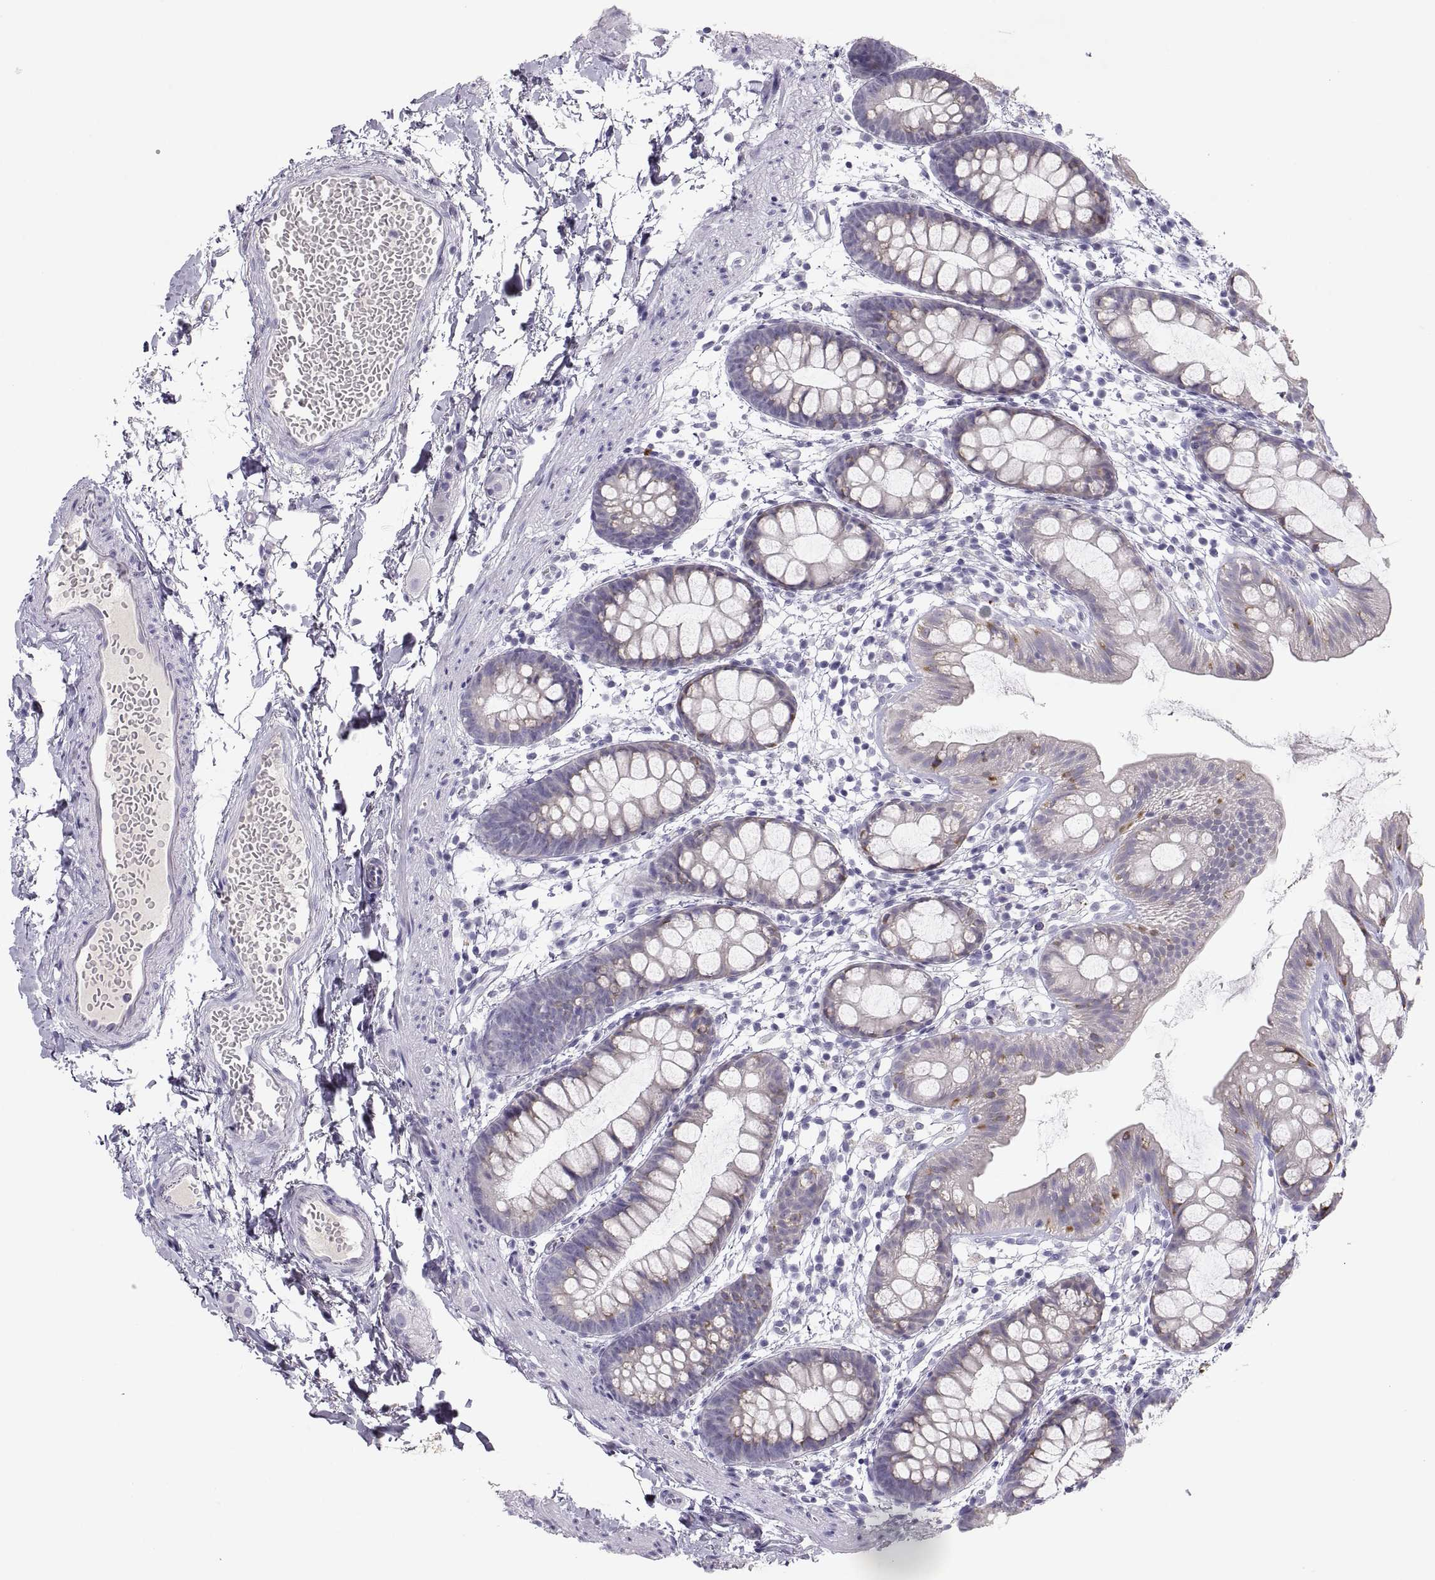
{"staining": {"intensity": "strong", "quantity": "25%-75%", "location": "cytoplasmic/membranous"}, "tissue": "rectum", "cell_type": "Glandular cells", "image_type": "normal", "snomed": [{"axis": "morphology", "description": "Normal tissue, NOS"}, {"axis": "topography", "description": "Rectum"}], "caption": "A brown stain labels strong cytoplasmic/membranous staining of a protein in glandular cells of normal human rectum.", "gene": "MAGEB2", "patient": {"sex": "male", "age": 57}}